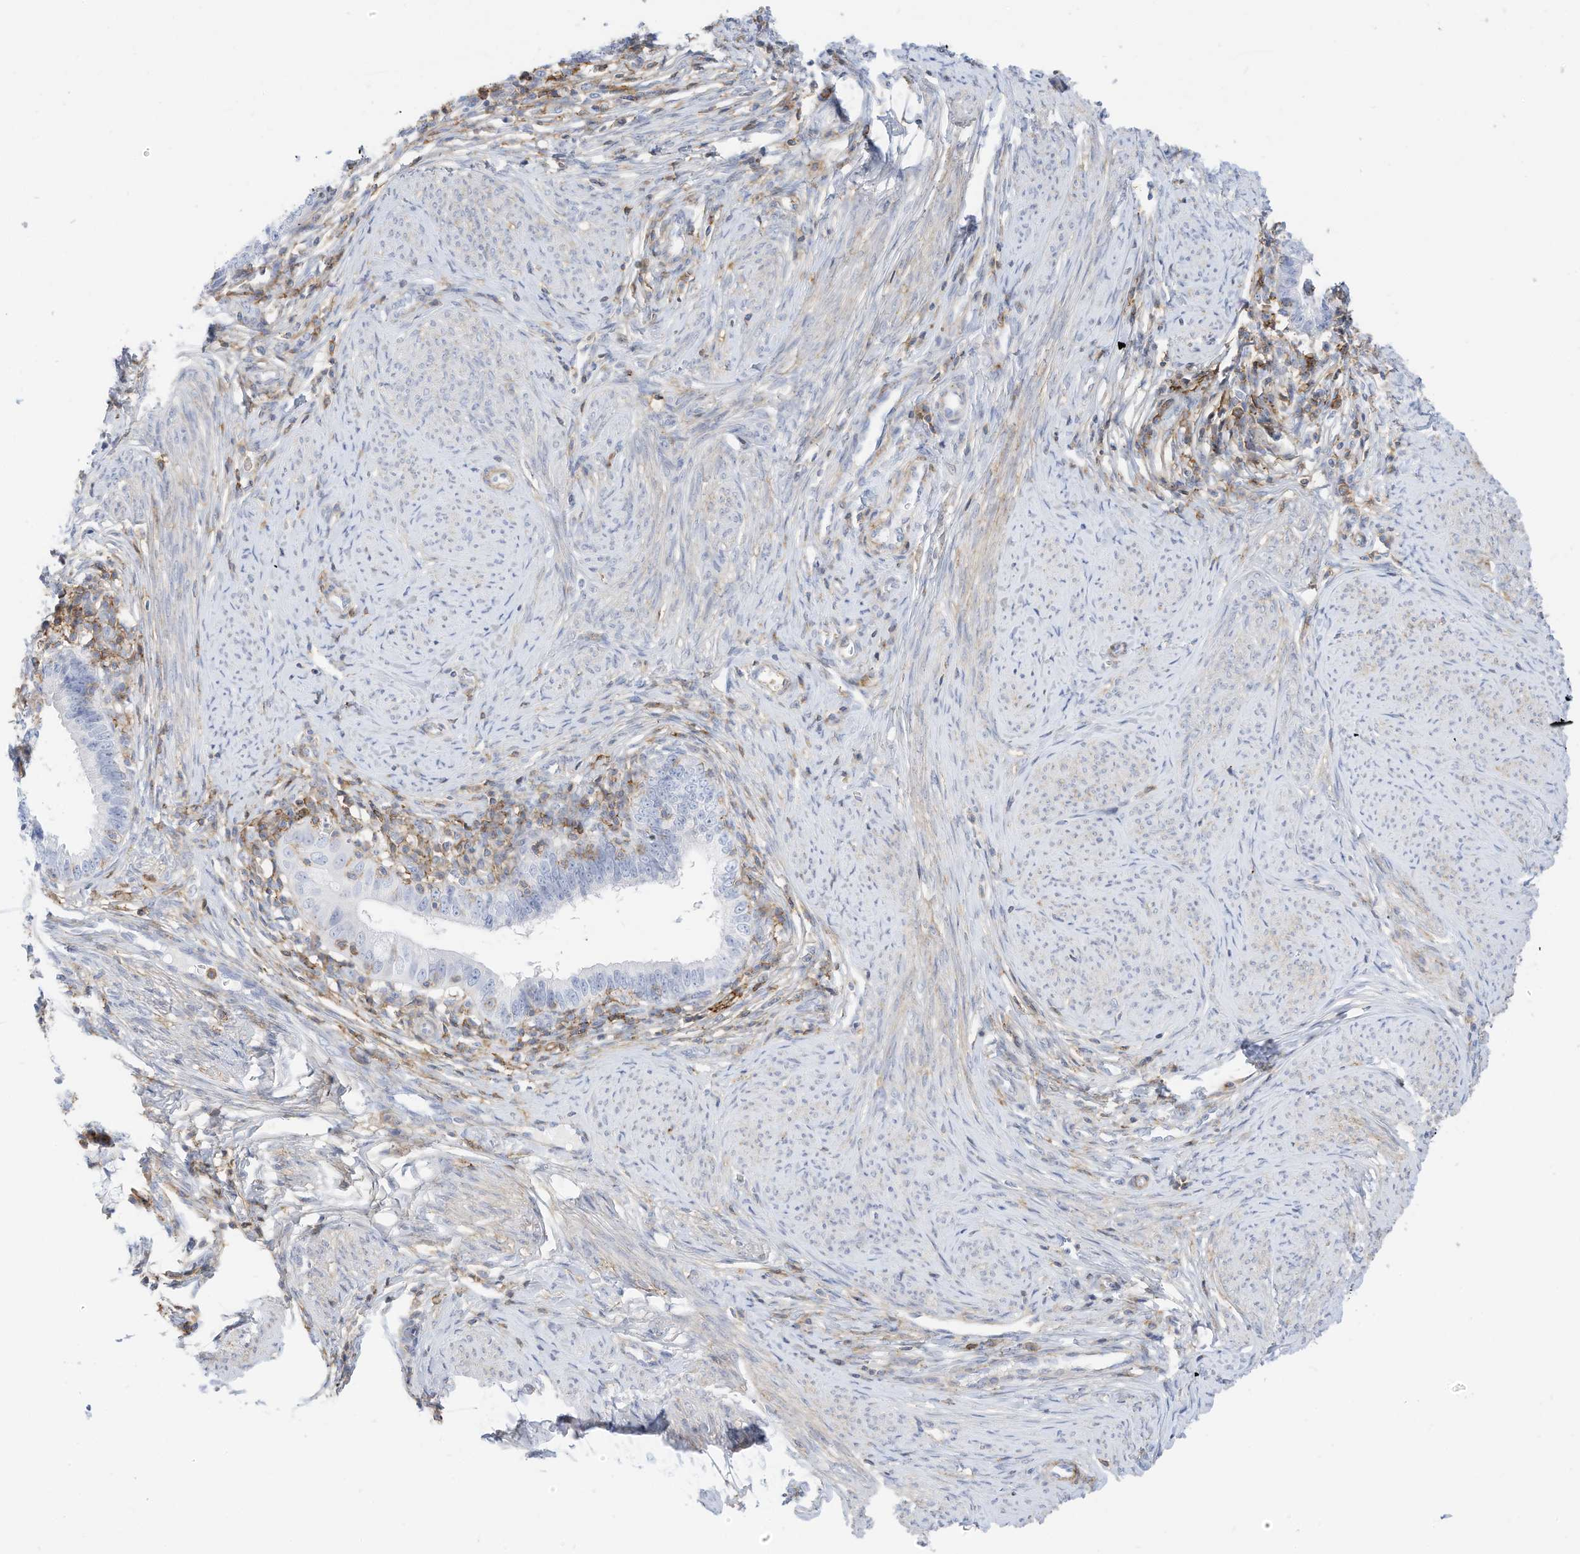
{"staining": {"intensity": "negative", "quantity": "none", "location": "none"}, "tissue": "cervical cancer", "cell_type": "Tumor cells", "image_type": "cancer", "snomed": [{"axis": "morphology", "description": "Adenocarcinoma, NOS"}, {"axis": "topography", "description": "Cervix"}], "caption": "The IHC micrograph has no significant staining in tumor cells of cervical cancer (adenocarcinoma) tissue.", "gene": "TXNDC9", "patient": {"sex": "female", "age": 36}}